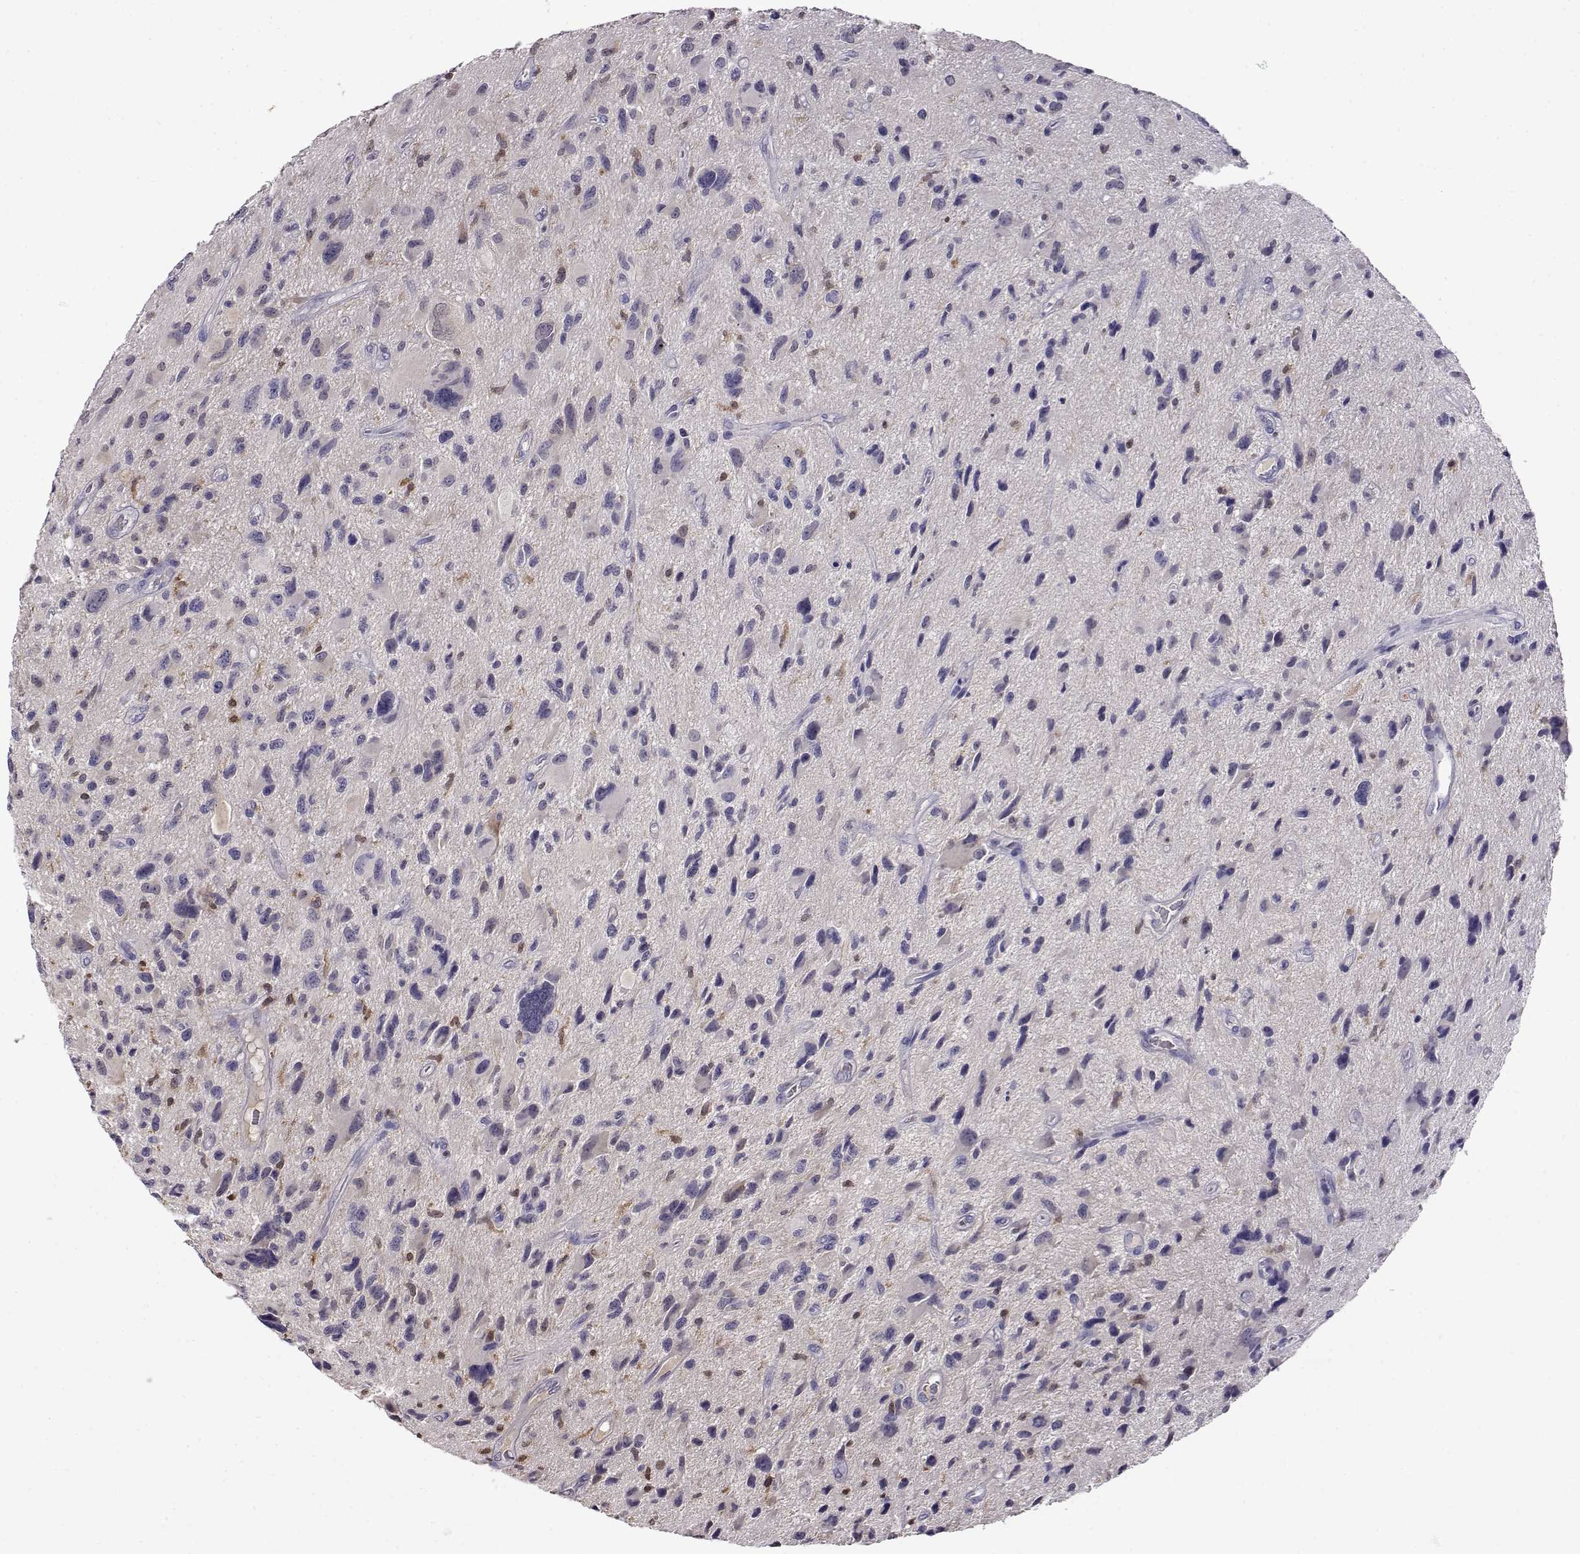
{"staining": {"intensity": "weak", "quantity": "<25%", "location": "cytoplasmic/membranous"}, "tissue": "glioma", "cell_type": "Tumor cells", "image_type": "cancer", "snomed": [{"axis": "morphology", "description": "Glioma, malignant, NOS"}, {"axis": "morphology", "description": "Glioma, malignant, High grade"}, {"axis": "topography", "description": "Brain"}], "caption": "Immunohistochemistry image of neoplastic tissue: glioma (malignant) stained with DAB demonstrates no significant protein expression in tumor cells.", "gene": "AKR1B1", "patient": {"sex": "female", "age": 71}}